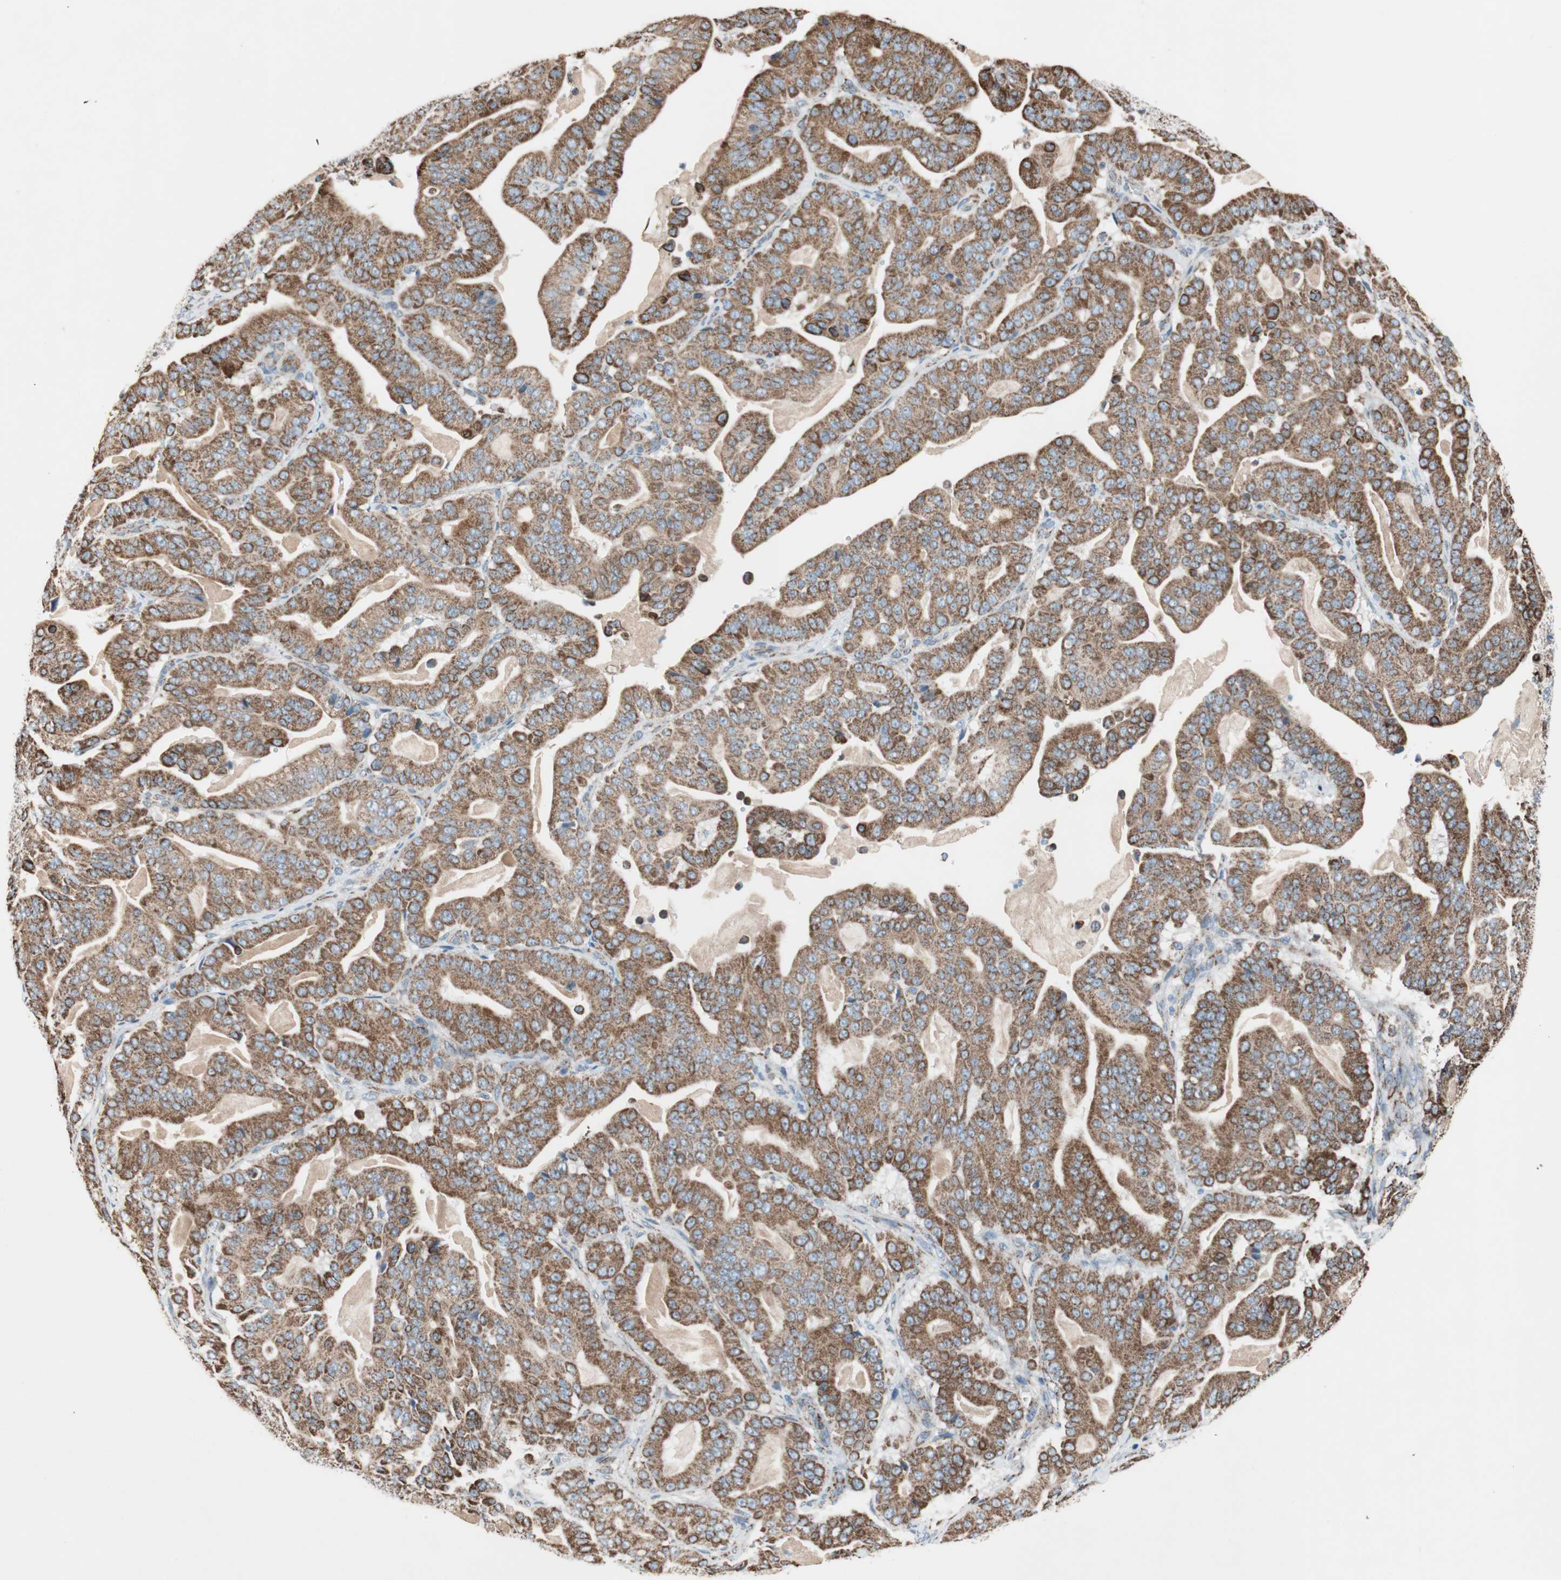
{"staining": {"intensity": "strong", "quantity": ">75%", "location": "cytoplasmic/membranous"}, "tissue": "pancreatic cancer", "cell_type": "Tumor cells", "image_type": "cancer", "snomed": [{"axis": "morphology", "description": "Adenocarcinoma, NOS"}, {"axis": "topography", "description": "Pancreas"}], "caption": "Tumor cells display high levels of strong cytoplasmic/membranous positivity in about >75% of cells in human pancreatic adenocarcinoma.", "gene": "PCSK4", "patient": {"sex": "male", "age": 63}}